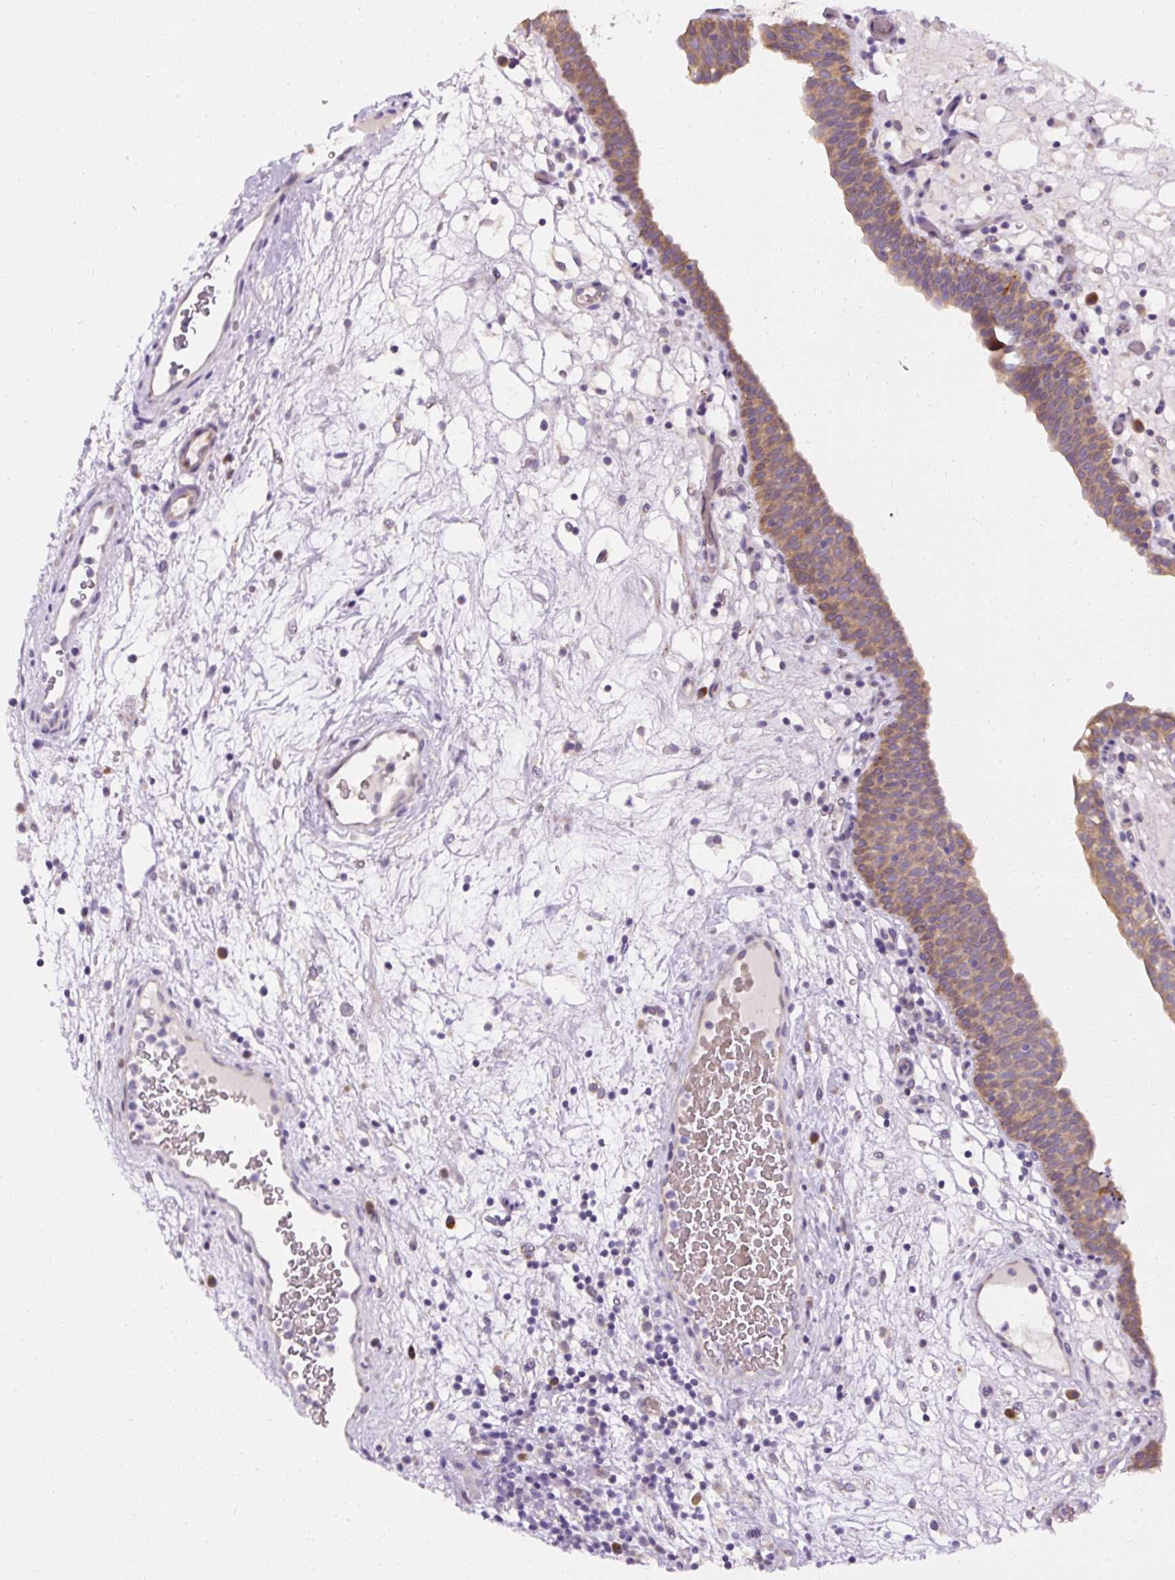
{"staining": {"intensity": "moderate", "quantity": "25%-75%", "location": "cytoplasmic/membranous"}, "tissue": "urinary bladder", "cell_type": "Urothelial cells", "image_type": "normal", "snomed": [{"axis": "morphology", "description": "Normal tissue, NOS"}, {"axis": "topography", "description": "Urinary bladder"}], "caption": "A medium amount of moderate cytoplasmic/membranous staining is seen in approximately 25%-75% of urothelial cells in normal urinary bladder. Nuclei are stained in blue.", "gene": "FAM149A", "patient": {"sex": "male", "age": 71}}